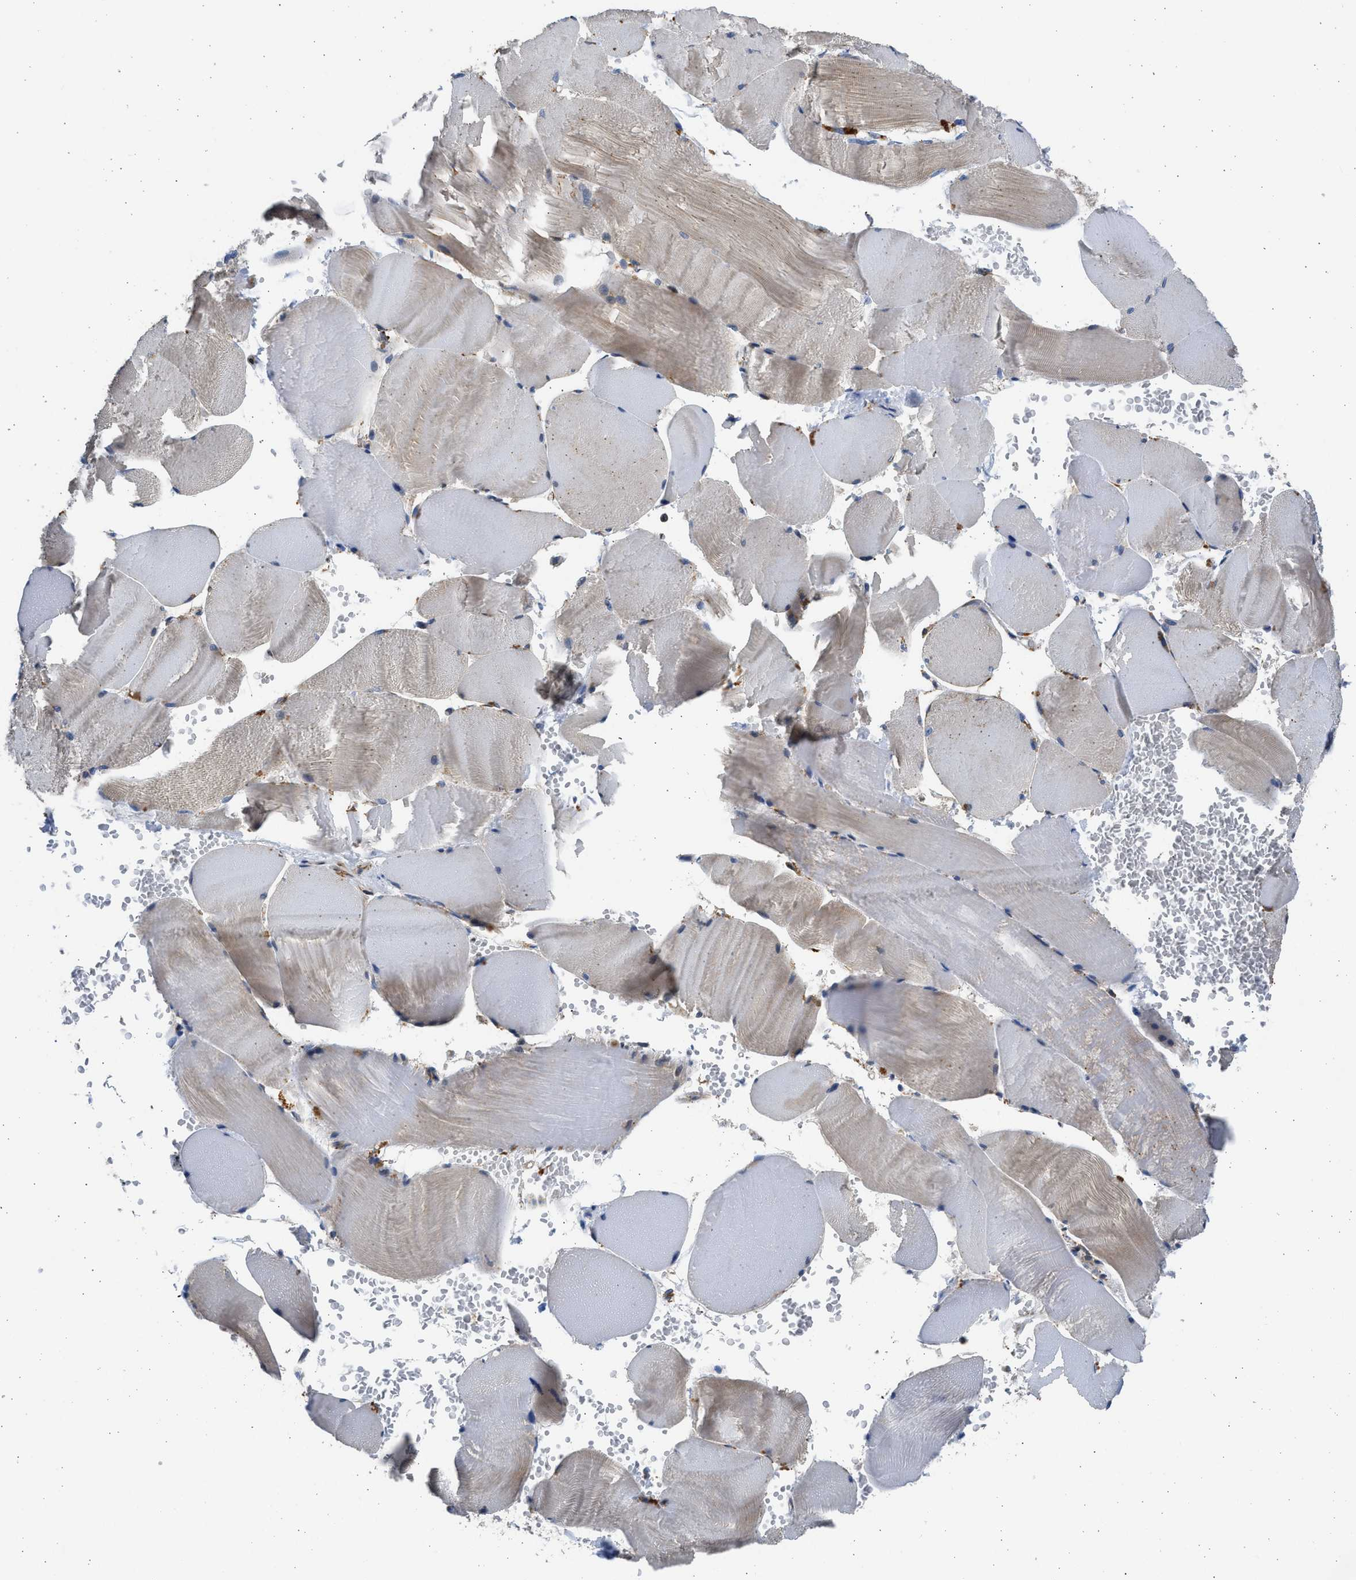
{"staining": {"intensity": "weak", "quantity": "<25%", "location": "cytoplasmic/membranous"}, "tissue": "skeletal muscle", "cell_type": "Myocytes", "image_type": "normal", "snomed": [{"axis": "morphology", "description": "Normal tissue, NOS"}, {"axis": "topography", "description": "Skin"}, {"axis": "topography", "description": "Skeletal muscle"}], "caption": "Skeletal muscle was stained to show a protein in brown. There is no significant expression in myocytes. The staining was performed using DAB (3,3'-diaminobenzidine) to visualize the protein expression in brown, while the nuclei were stained in blue with hematoxylin (Magnification: 20x).", "gene": "PLD2", "patient": {"sex": "male", "age": 83}}